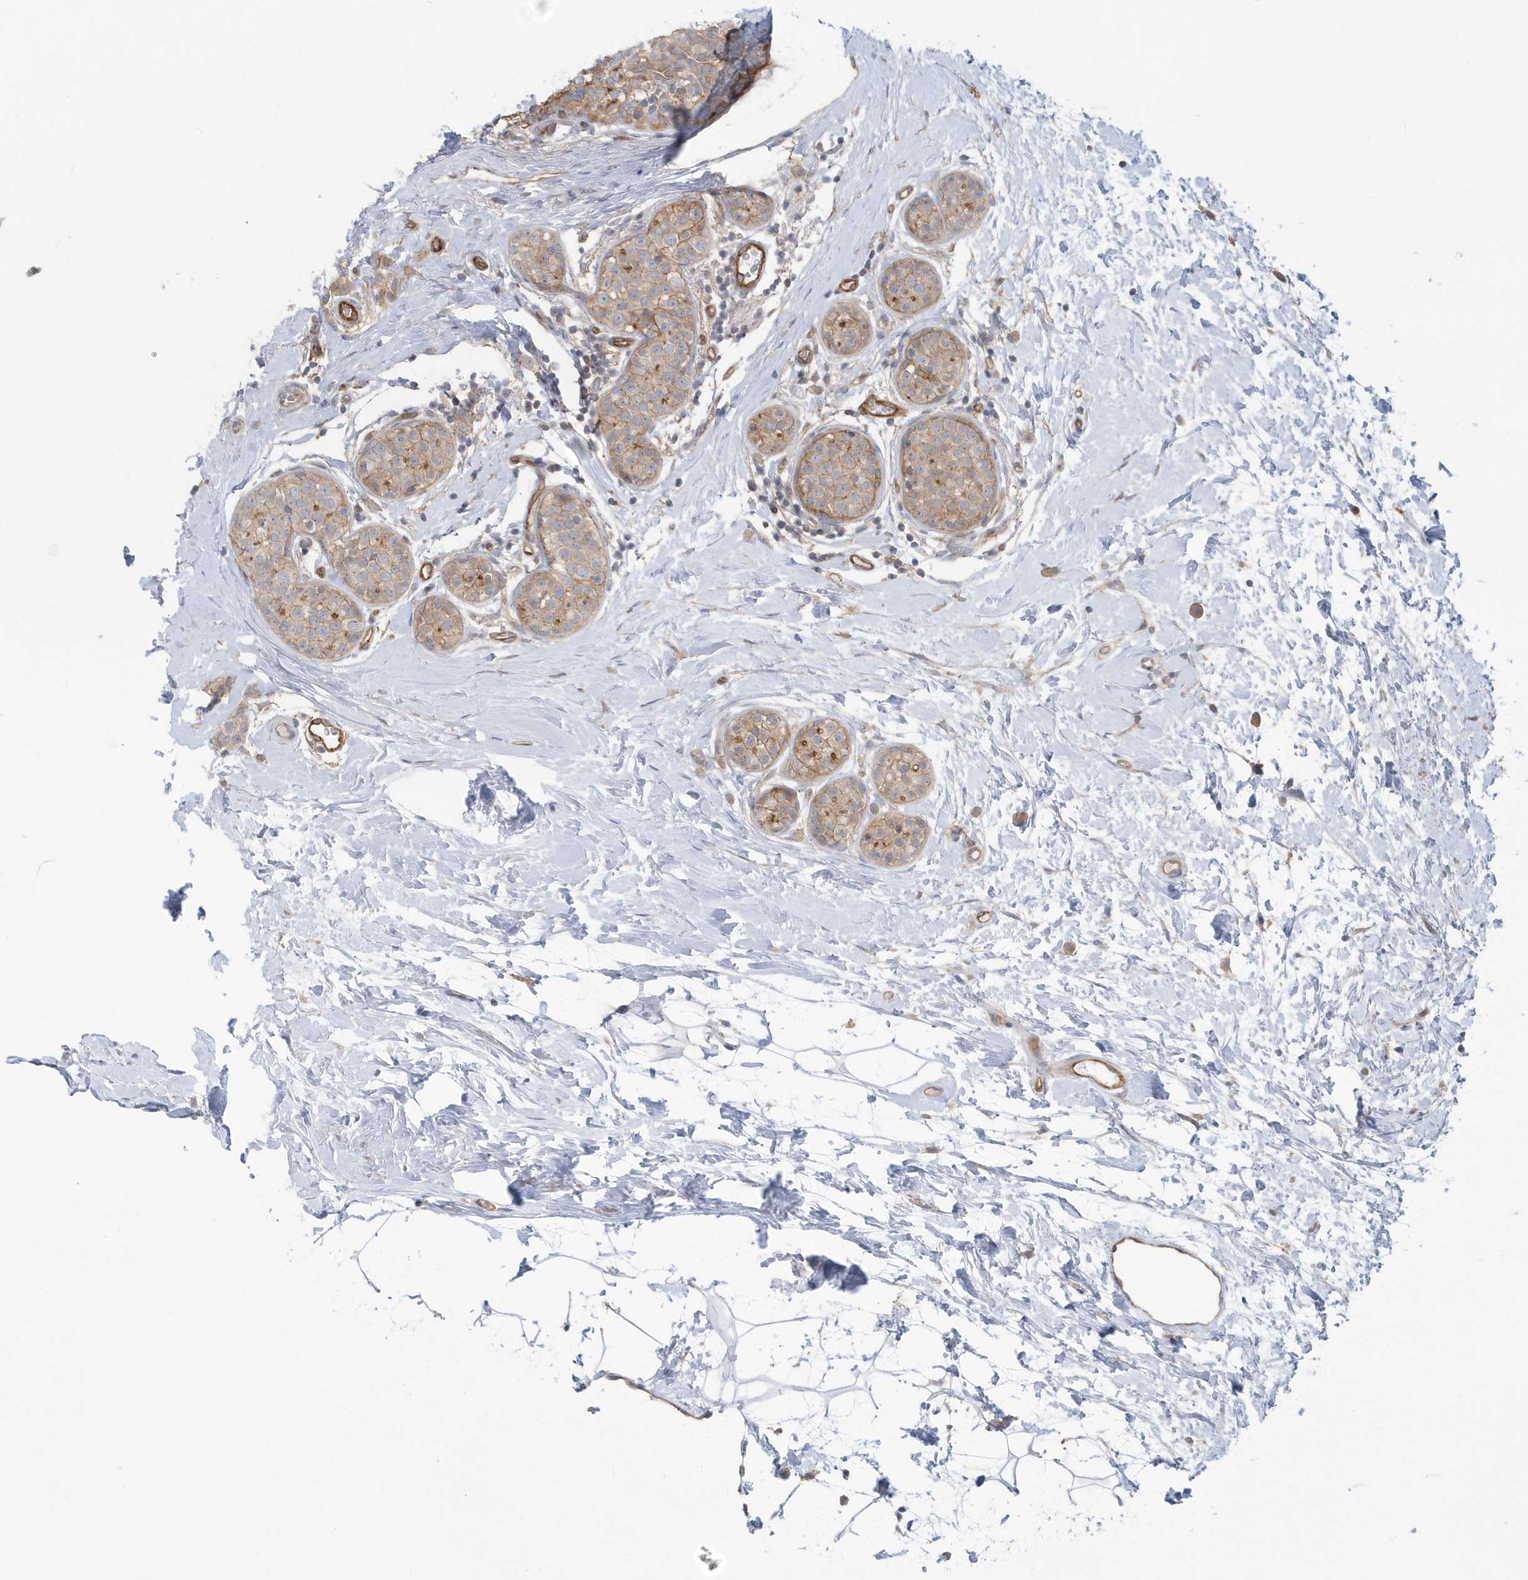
{"staining": {"intensity": "weak", "quantity": ">75%", "location": "cytoplasmic/membranous"}, "tissue": "breast cancer", "cell_type": "Tumor cells", "image_type": "cancer", "snomed": [{"axis": "morphology", "description": "Lobular carcinoma, in situ"}, {"axis": "morphology", "description": "Lobular carcinoma"}, {"axis": "topography", "description": "Breast"}], "caption": "A brown stain labels weak cytoplasmic/membranous expression of a protein in breast cancer tumor cells.", "gene": "RAI14", "patient": {"sex": "female", "age": 41}}